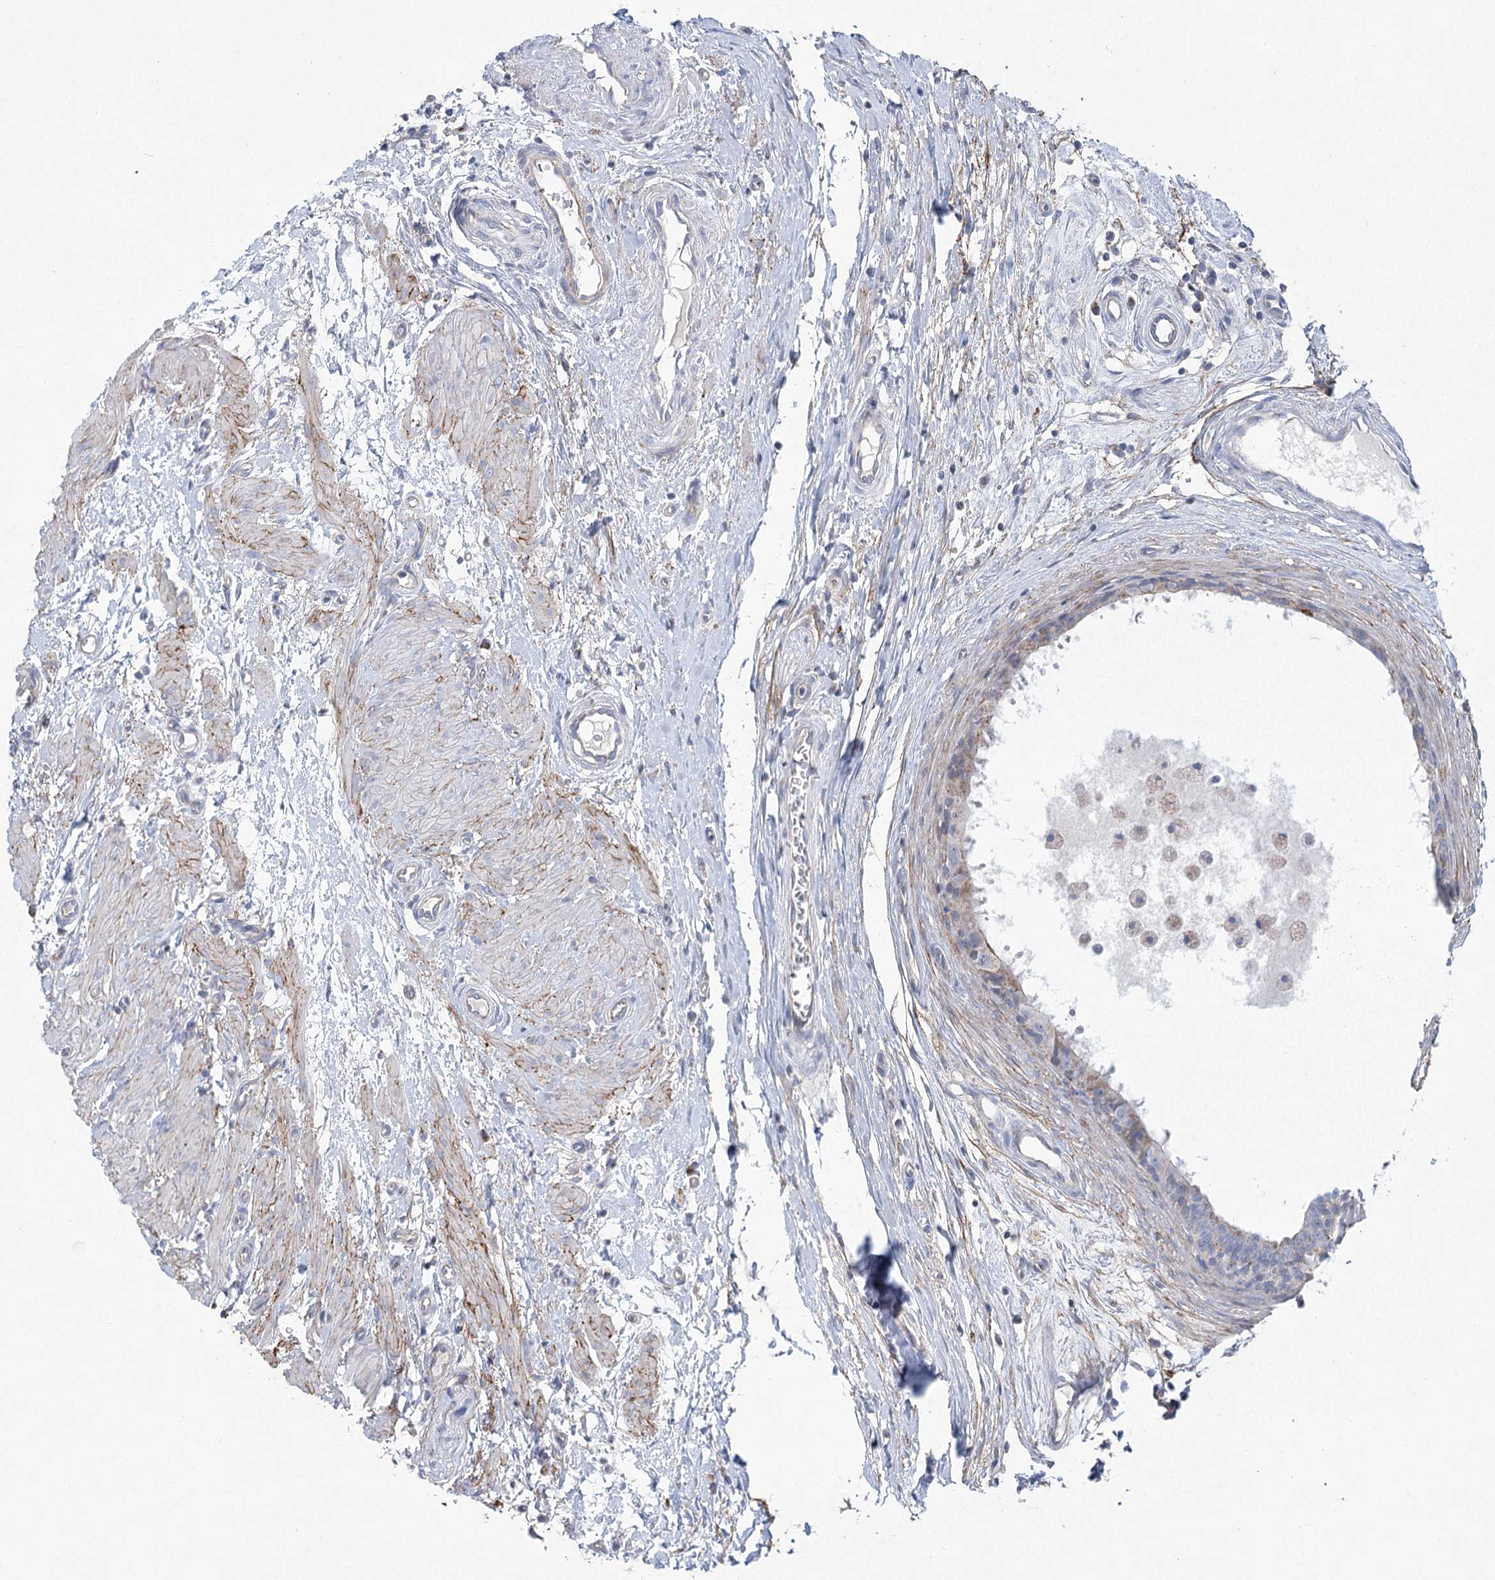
{"staining": {"intensity": "negative", "quantity": "none", "location": "none"}, "tissue": "epididymis", "cell_type": "Glandular cells", "image_type": "normal", "snomed": [{"axis": "morphology", "description": "Normal tissue, NOS"}, {"axis": "morphology", "description": "Inflammation, NOS"}, {"axis": "topography", "description": "Epididymis"}], "caption": "IHC histopathology image of unremarkable epididymis stained for a protein (brown), which reveals no positivity in glandular cells.", "gene": "SNX7", "patient": {"sex": "male", "age": 85}}